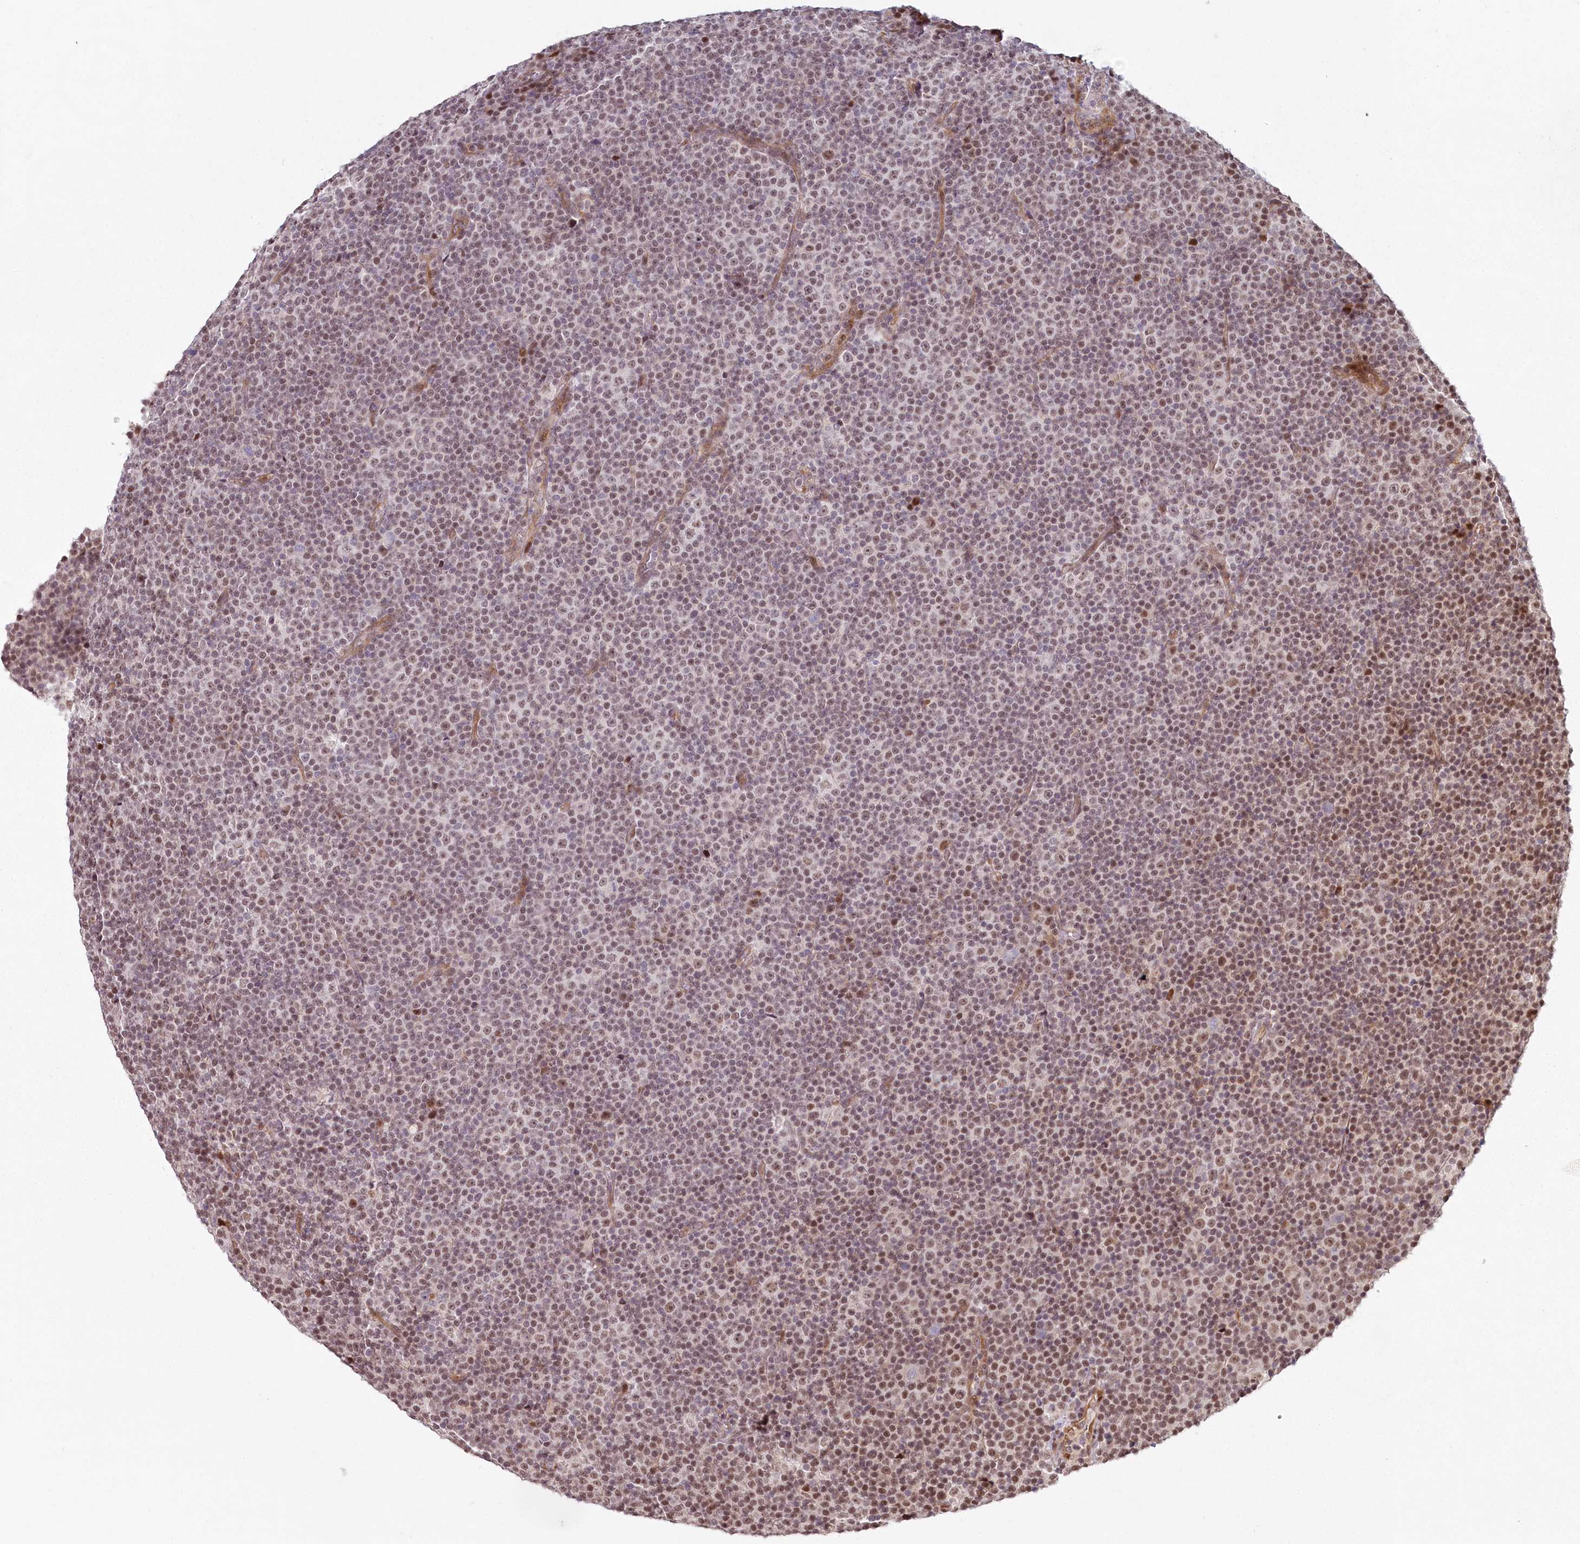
{"staining": {"intensity": "moderate", "quantity": "25%-75%", "location": "nuclear"}, "tissue": "lymphoma", "cell_type": "Tumor cells", "image_type": "cancer", "snomed": [{"axis": "morphology", "description": "Malignant lymphoma, non-Hodgkin's type, Low grade"}, {"axis": "topography", "description": "Lymph node"}], "caption": "A histopathology image showing moderate nuclear staining in about 25%-75% of tumor cells in lymphoma, as visualized by brown immunohistochemical staining.", "gene": "FAM204A", "patient": {"sex": "female", "age": 67}}